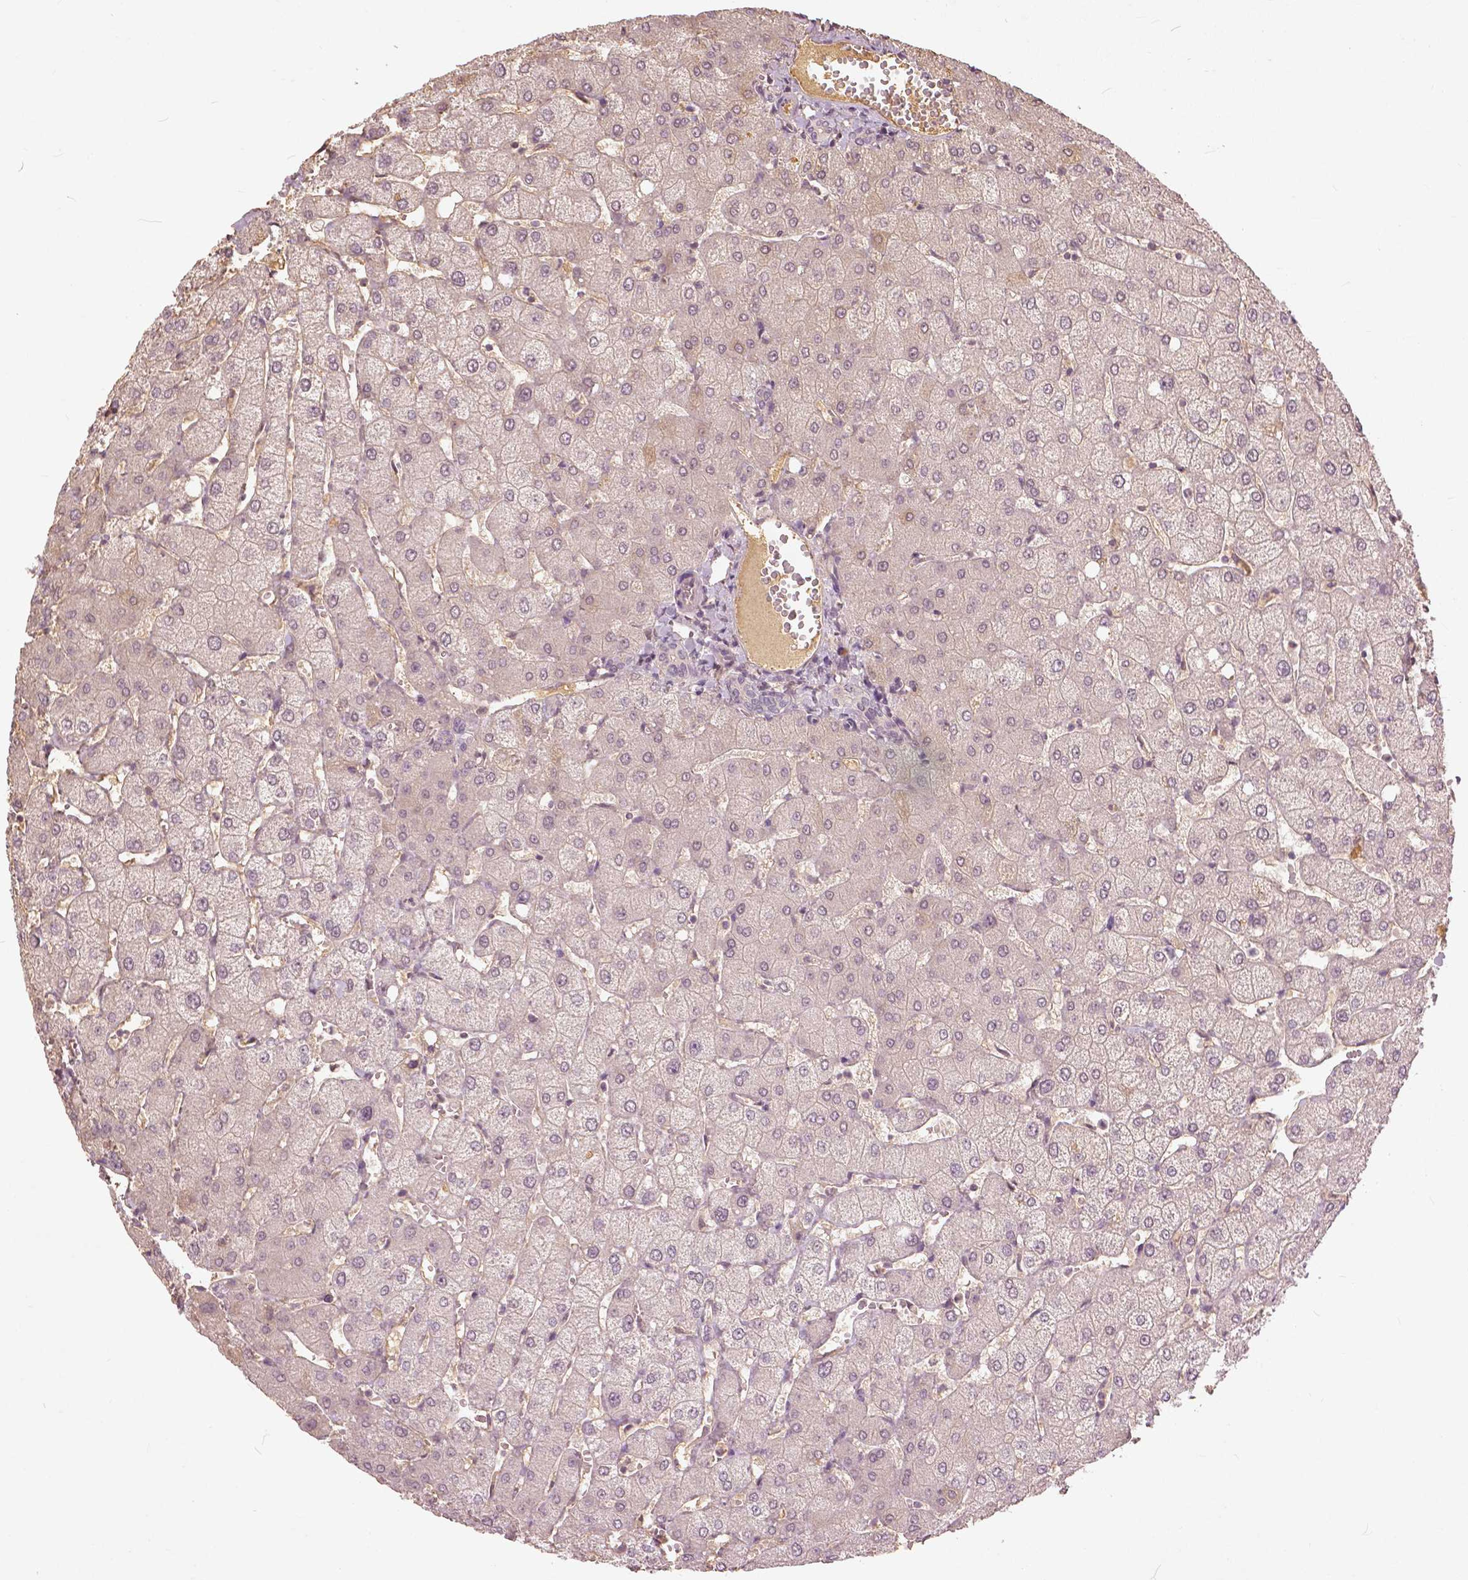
{"staining": {"intensity": "negative", "quantity": "none", "location": "none"}, "tissue": "liver", "cell_type": "Cholangiocytes", "image_type": "normal", "snomed": [{"axis": "morphology", "description": "Normal tissue, NOS"}, {"axis": "topography", "description": "Liver"}], "caption": "The photomicrograph displays no staining of cholangiocytes in unremarkable liver.", "gene": "ANGPTL4", "patient": {"sex": "female", "age": 54}}